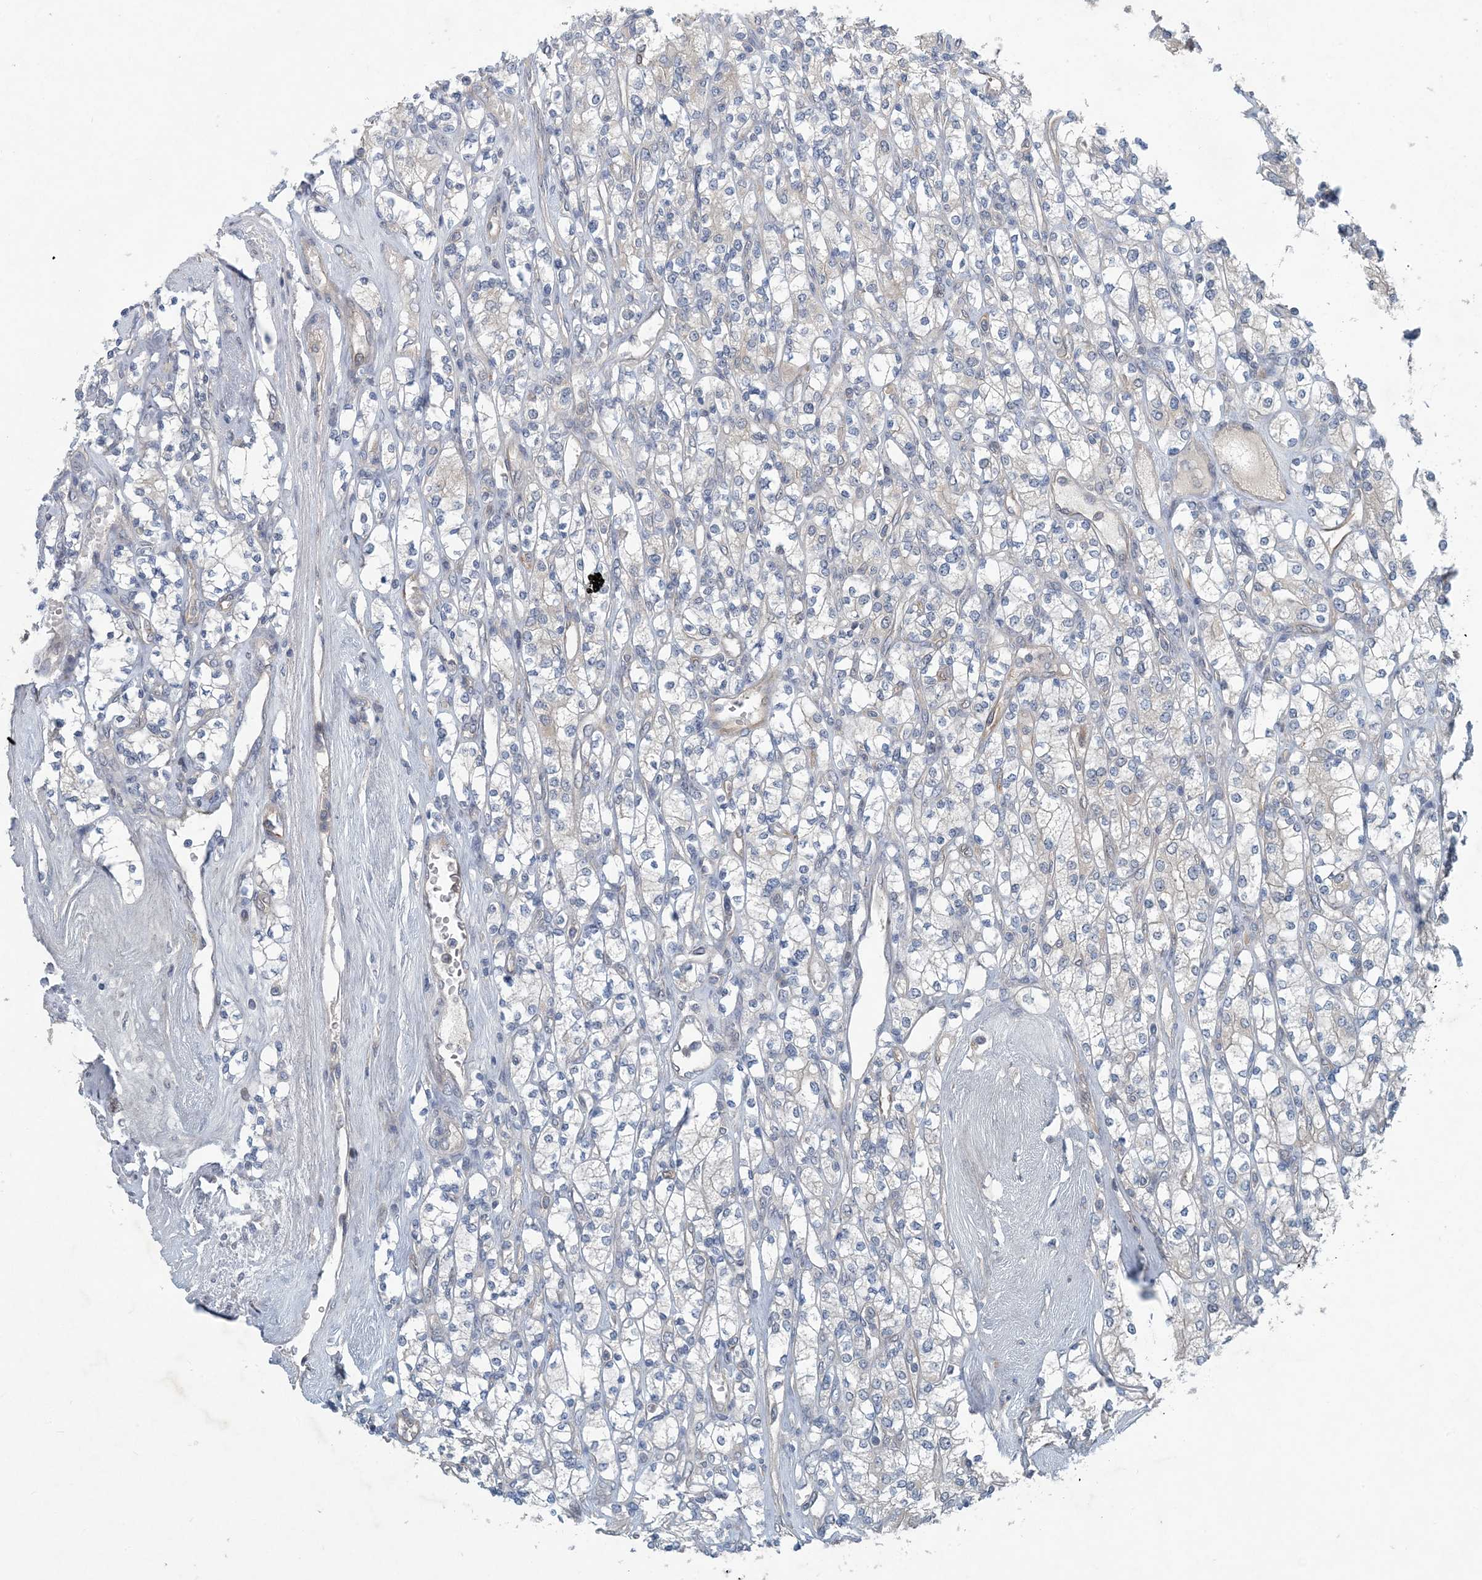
{"staining": {"intensity": "negative", "quantity": "none", "location": "none"}, "tissue": "renal cancer", "cell_type": "Tumor cells", "image_type": "cancer", "snomed": [{"axis": "morphology", "description": "Adenocarcinoma, NOS"}, {"axis": "topography", "description": "Kidney"}], "caption": "Tumor cells are negative for brown protein staining in adenocarcinoma (renal).", "gene": "HIKESHI", "patient": {"sex": "male", "age": 77}}